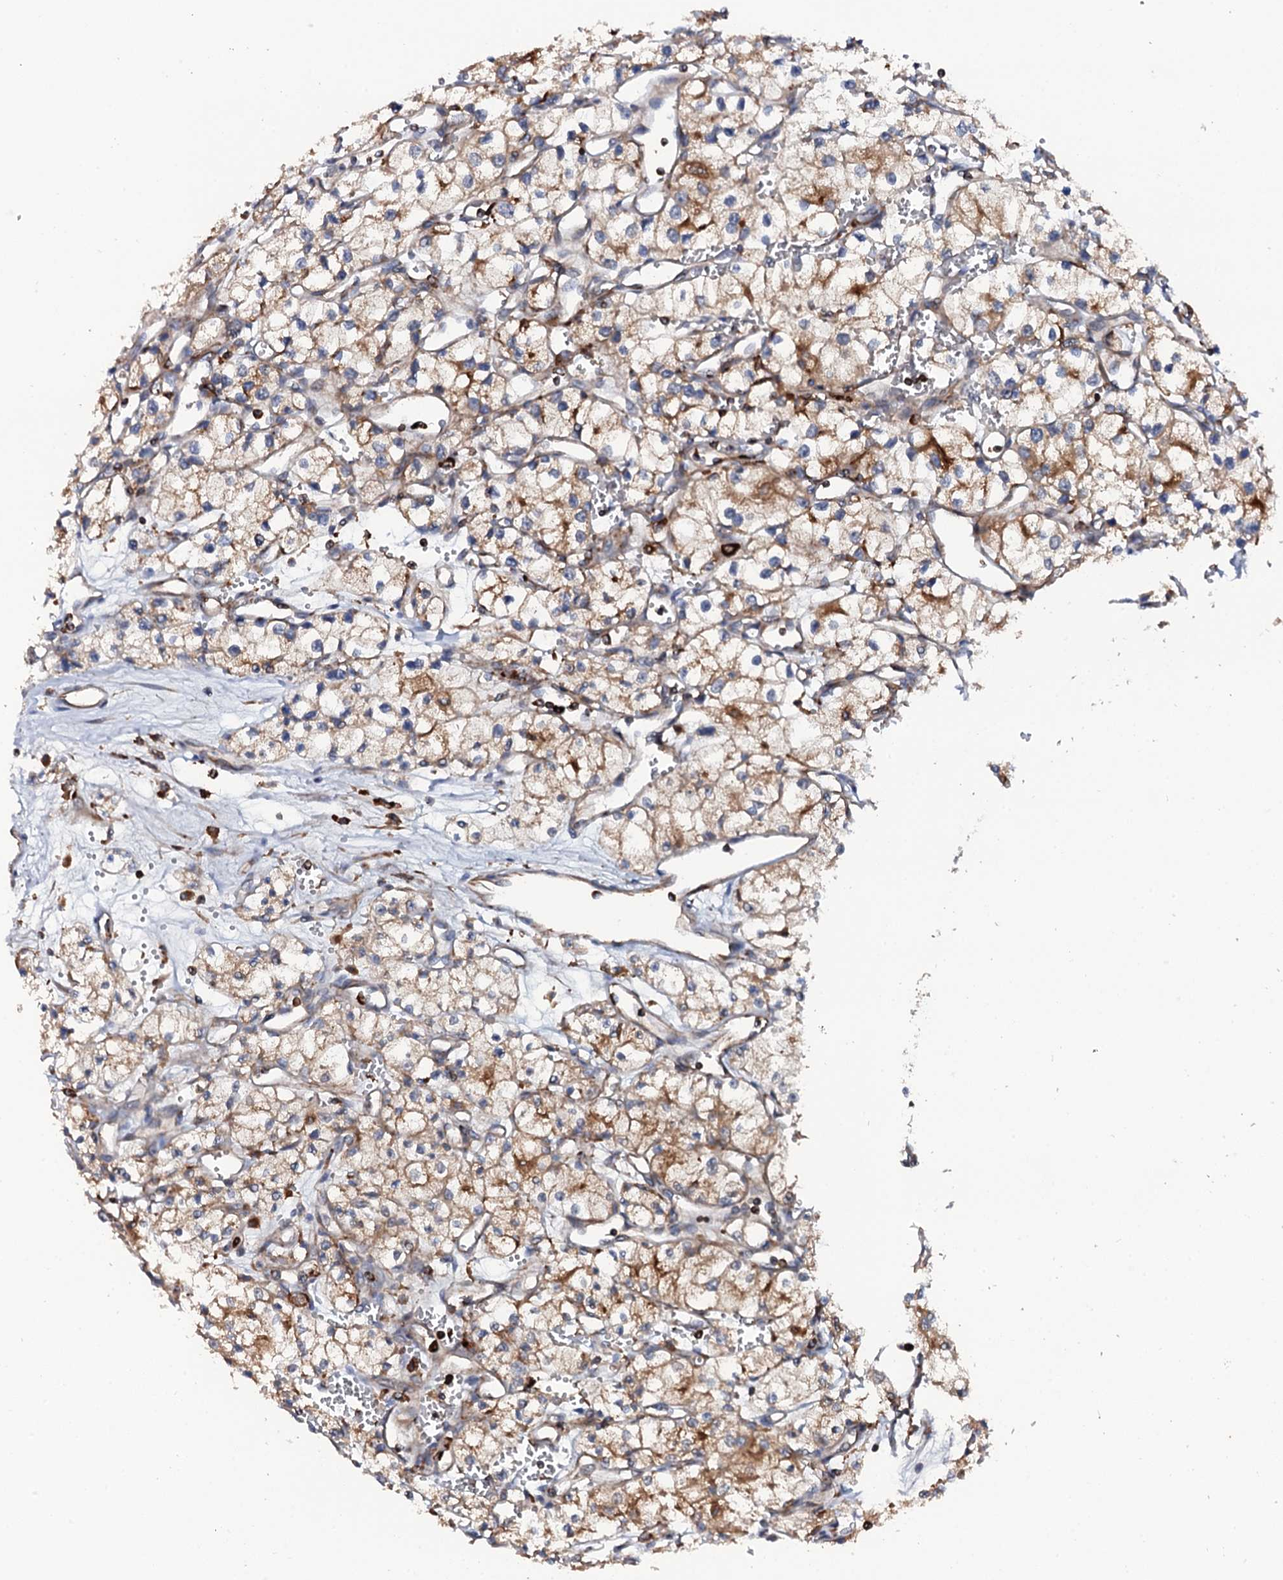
{"staining": {"intensity": "moderate", "quantity": ">75%", "location": "cytoplasmic/membranous"}, "tissue": "renal cancer", "cell_type": "Tumor cells", "image_type": "cancer", "snomed": [{"axis": "morphology", "description": "Adenocarcinoma, NOS"}, {"axis": "topography", "description": "Kidney"}], "caption": "This is an image of IHC staining of renal cancer, which shows moderate positivity in the cytoplasmic/membranous of tumor cells.", "gene": "VAMP8", "patient": {"sex": "male", "age": 59}}